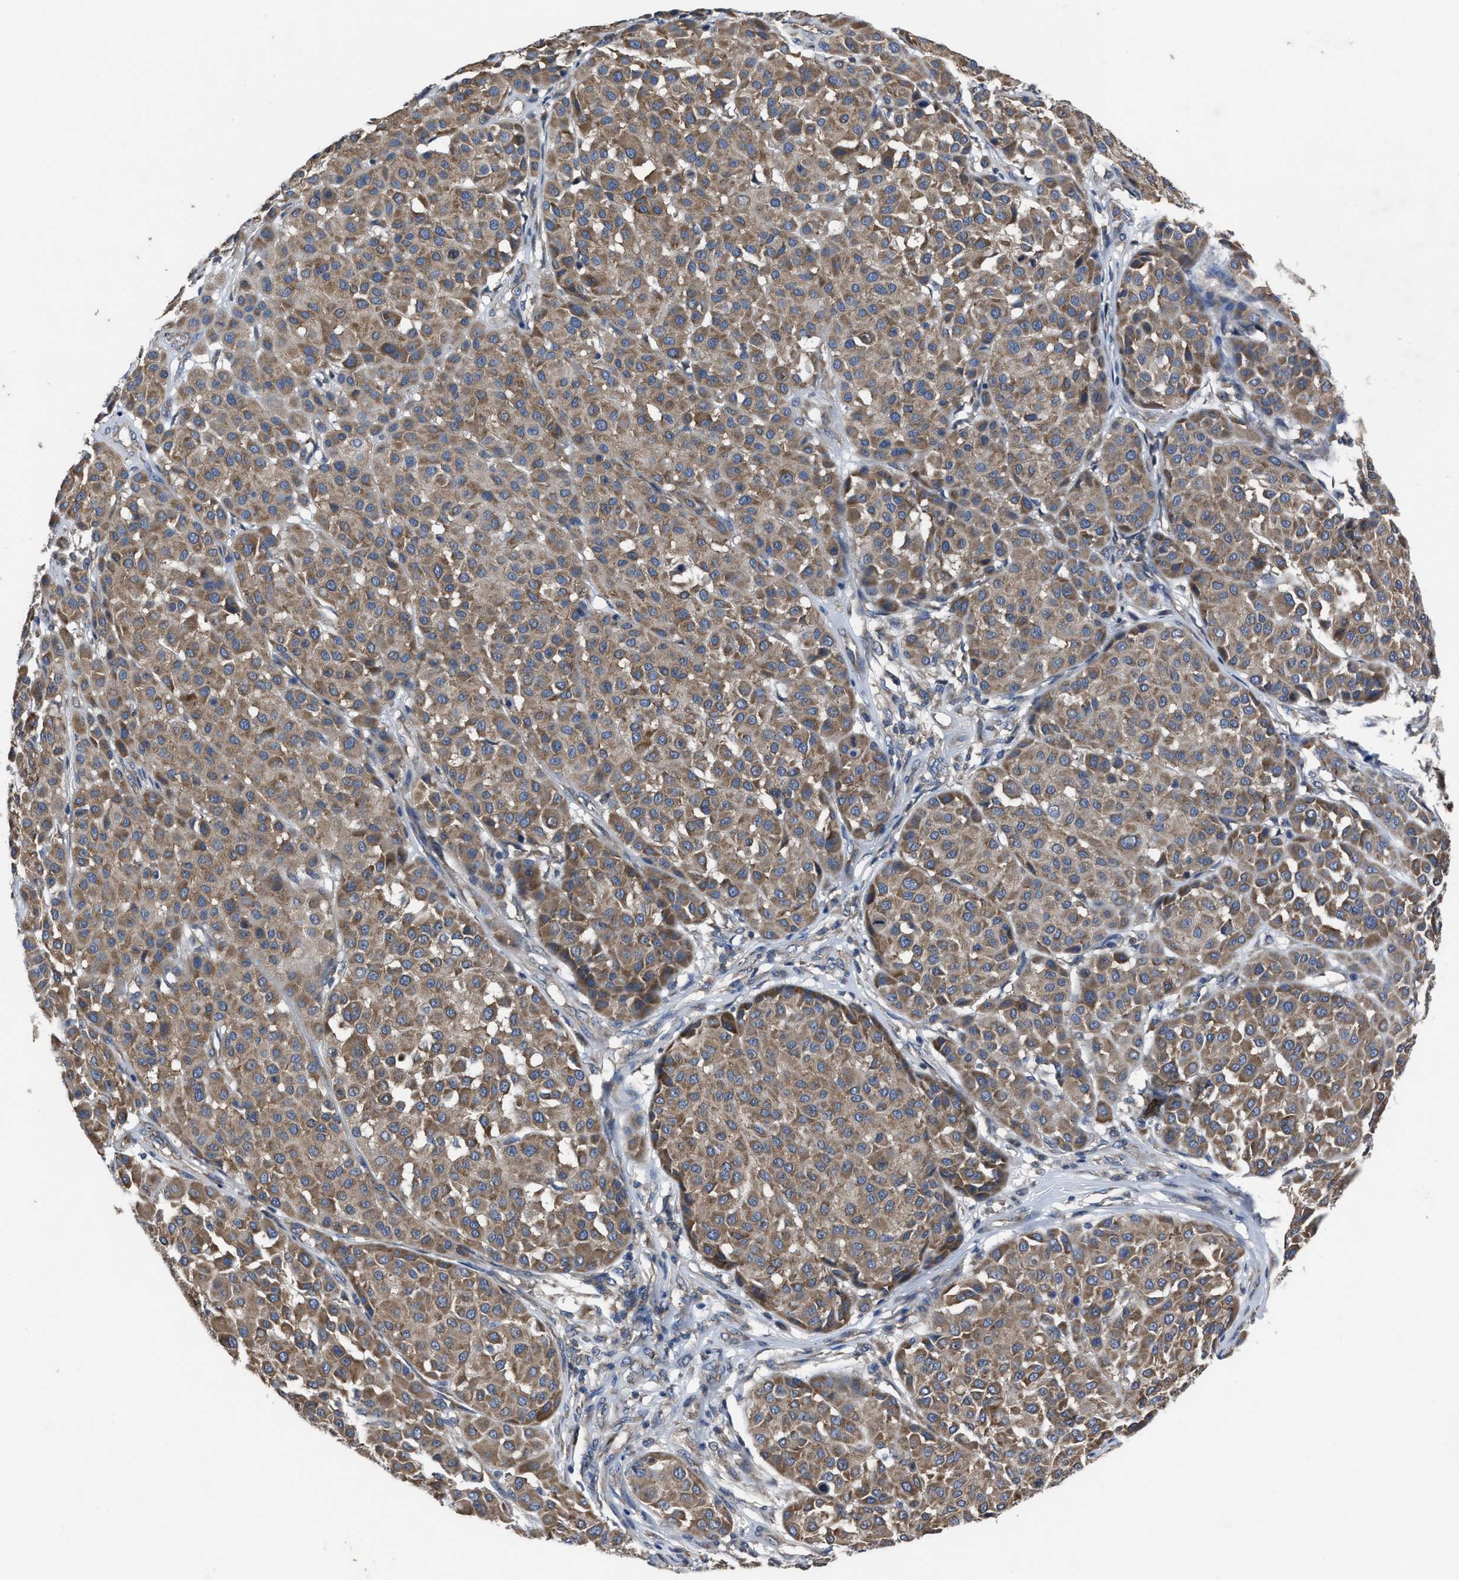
{"staining": {"intensity": "moderate", "quantity": ">75%", "location": "cytoplasmic/membranous"}, "tissue": "melanoma", "cell_type": "Tumor cells", "image_type": "cancer", "snomed": [{"axis": "morphology", "description": "Malignant melanoma, Metastatic site"}, {"axis": "topography", "description": "Soft tissue"}], "caption": "An immunohistochemistry (IHC) micrograph of neoplastic tissue is shown. Protein staining in brown highlights moderate cytoplasmic/membranous positivity in melanoma within tumor cells. (DAB (3,3'-diaminobenzidine) = brown stain, brightfield microscopy at high magnification).", "gene": "UPF1", "patient": {"sex": "male", "age": 41}}